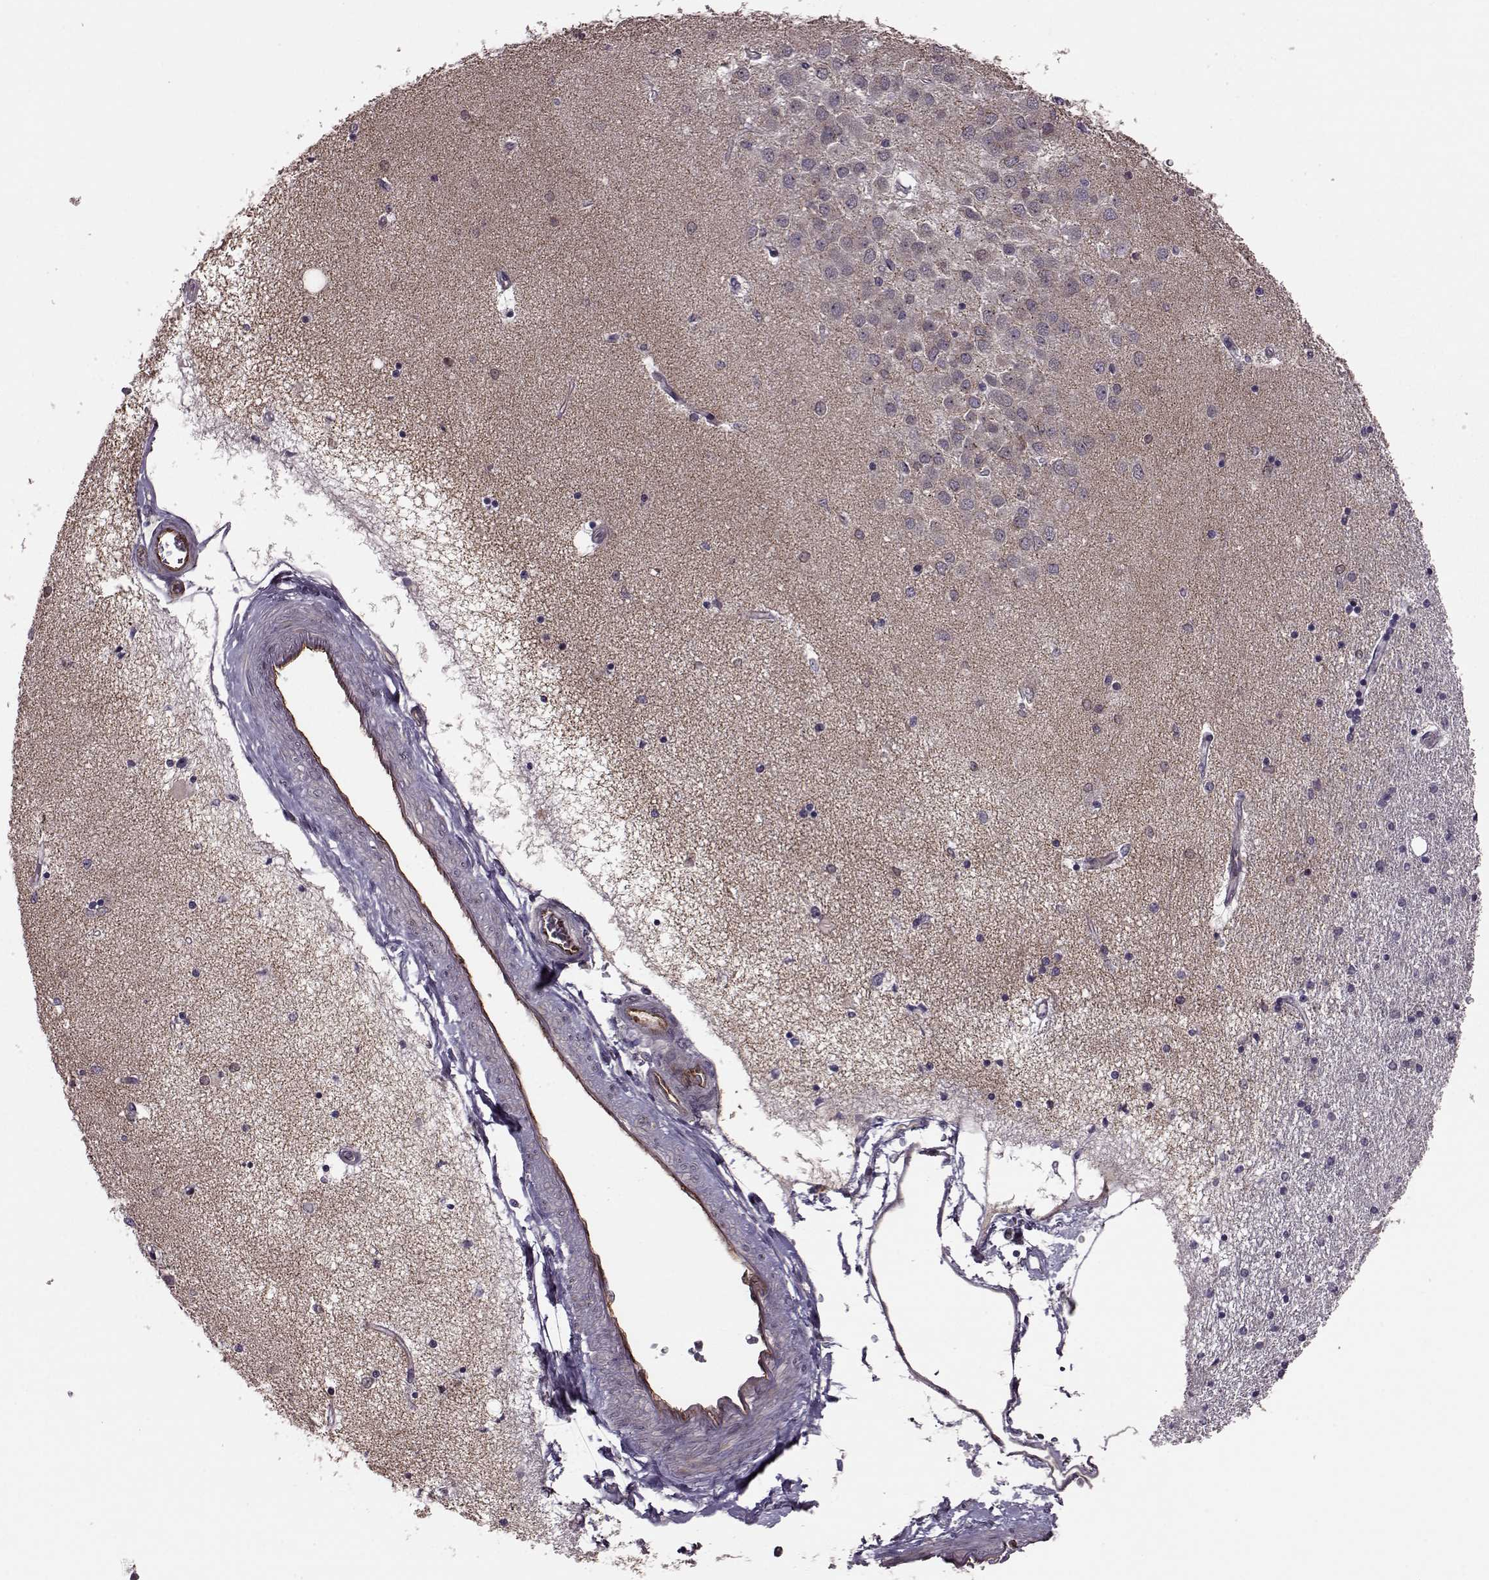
{"staining": {"intensity": "negative", "quantity": "none", "location": "none"}, "tissue": "hippocampus", "cell_type": "Glial cells", "image_type": "normal", "snomed": [{"axis": "morphology", "description": "Normal tissue, NOS"}, {"axis": "topography", "description": "Hippocampus"}], "caption": "A photomicrograph of human hippocampus is negative for staining in glial cells. (DAB immunohistochemistry visualized using brightfield microscopy, high magnification).", "gene": "SYNPO", "patient": {"sex": "female", "age": 54}}